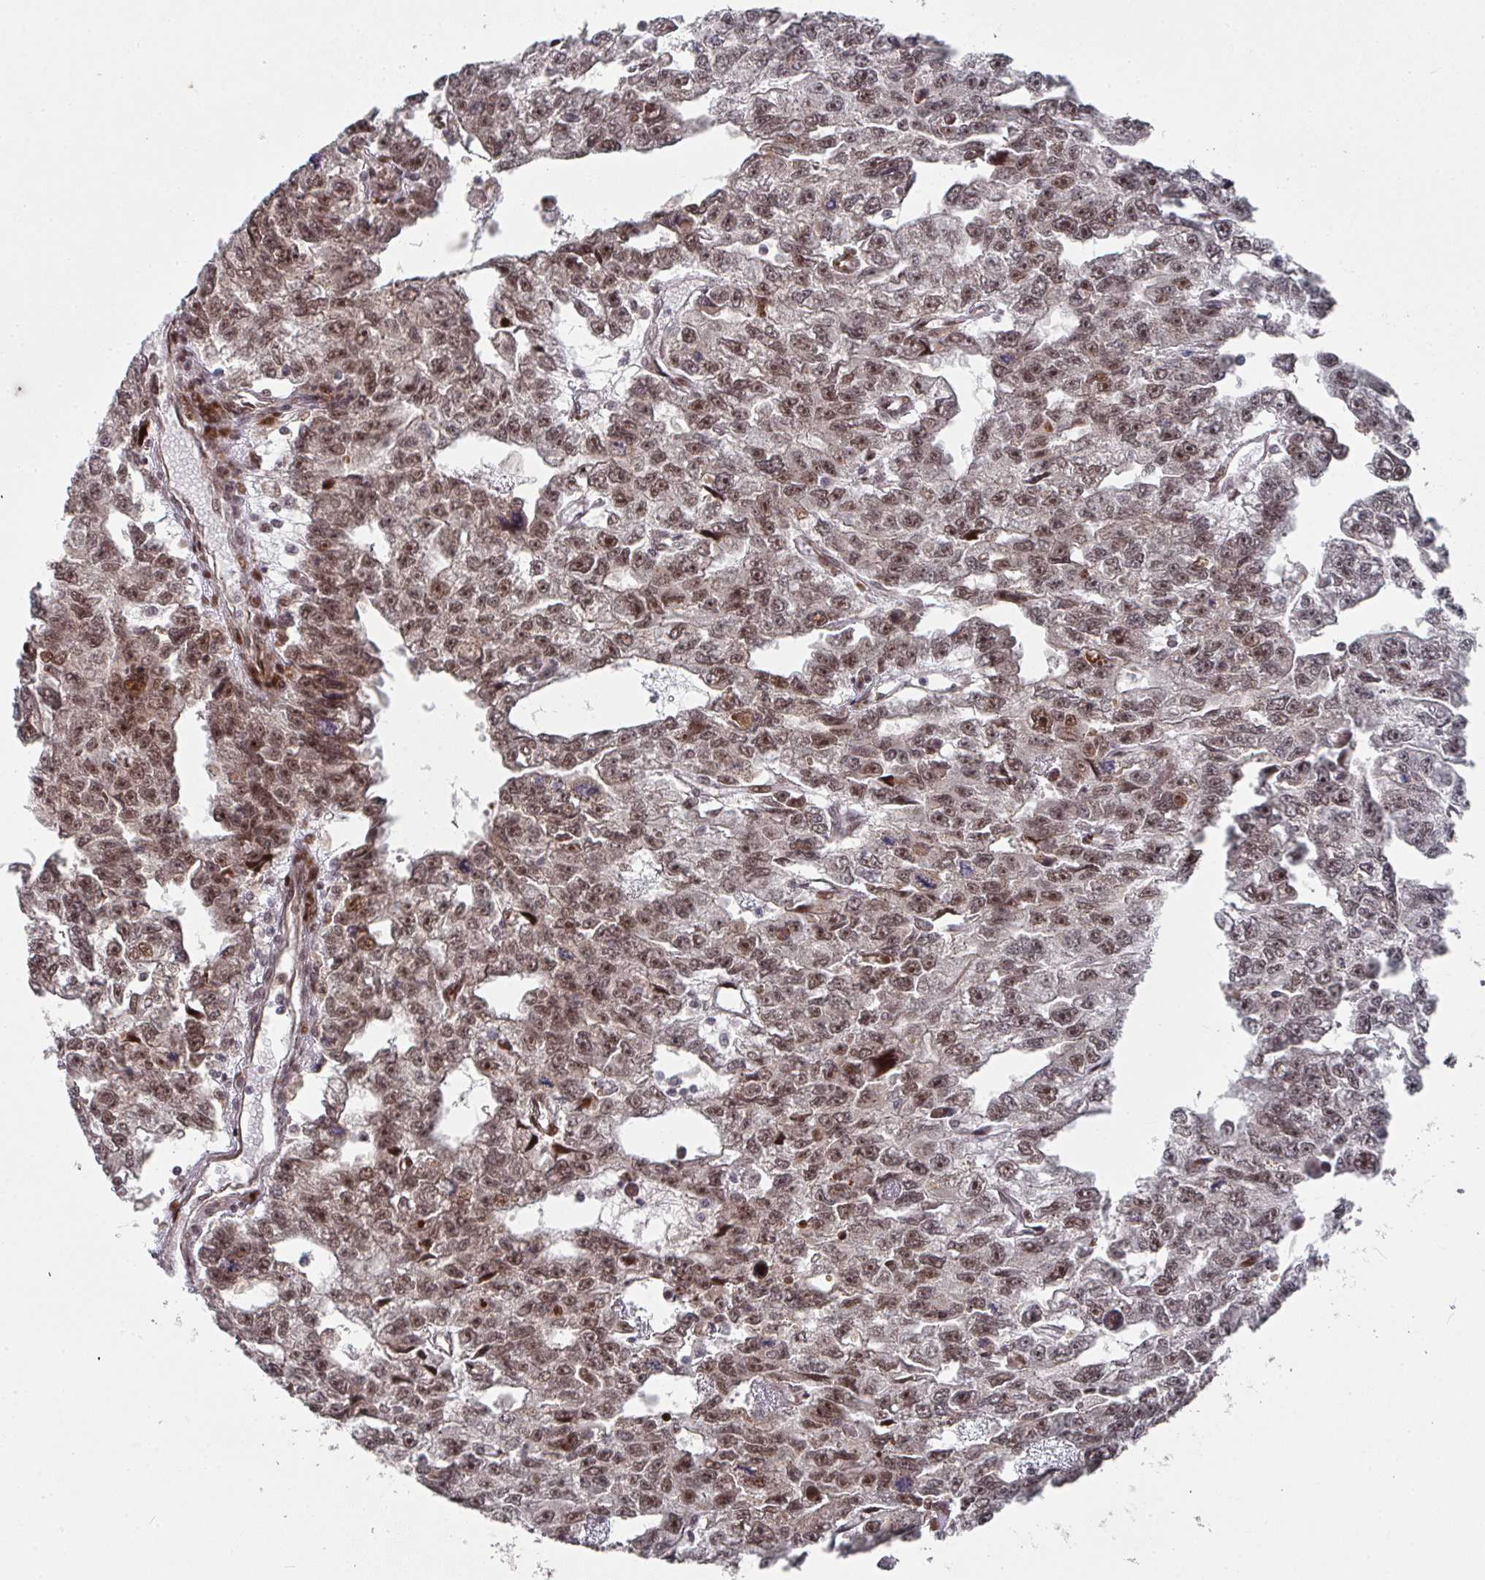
{"staining": {"intensity": "moderate", "quantity": ">75%", "location": "nuclear"}, "tissue": "testis cancer", "cell_type": "Tumor cells", "image_type": "cancer", "snomed": [{"axis": "morphology", "description": "Carcinoma, Embryonal, NOS"}, {"axis": "topography", "description": "Testis"}], "caption": "About >75% of tumor cells in embryonal carcinoma (testis) exhibit moderate nuclear protein staining as visualized by brown immunohistochemical staining.", "gene": "RBBP5", "patient": {"sex": "male", "age": 20}}